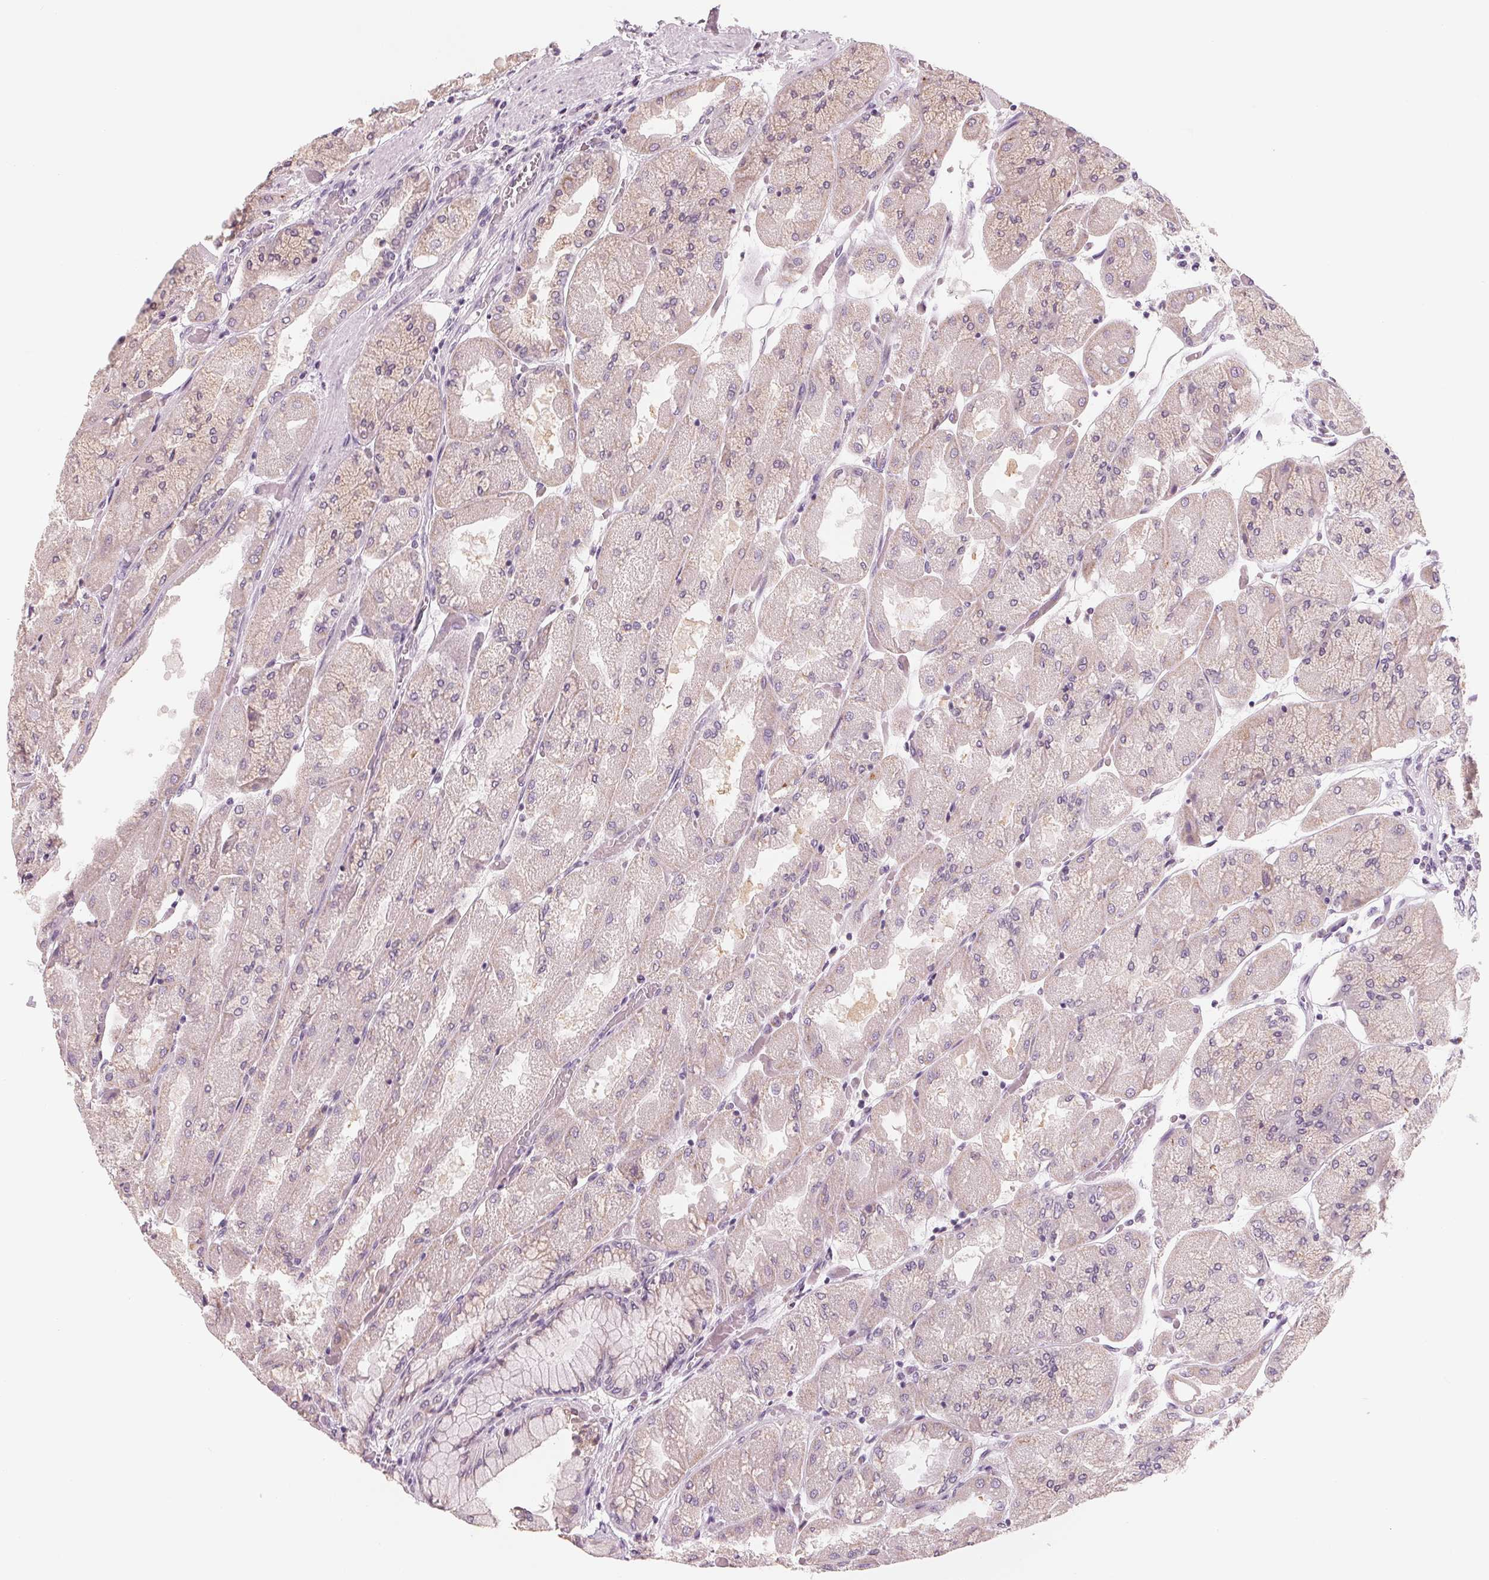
{"staining": {"intensity": "weak", "quantity": "25%-75%", "location": "cytoplasmic/membranous"}, "tissue": "stomach", "cell_type": "Glandular cells", "image_type": "normal", "snomed": [{"axis": "morphology", "description": "Normal tissue, NOS"}, {"axis": "topography", "description": "Stomach"}], "caption": "Stomach stained for a protein exhibits weak cytoplasmic/membranous positivity in glandular cells. Using DAB (brown) and hematoxylin (blue) stains, captured at high magnification using brightfield microscopy.", "gene": "IL9R", "patient": {"sex": "female", "age": 61}}